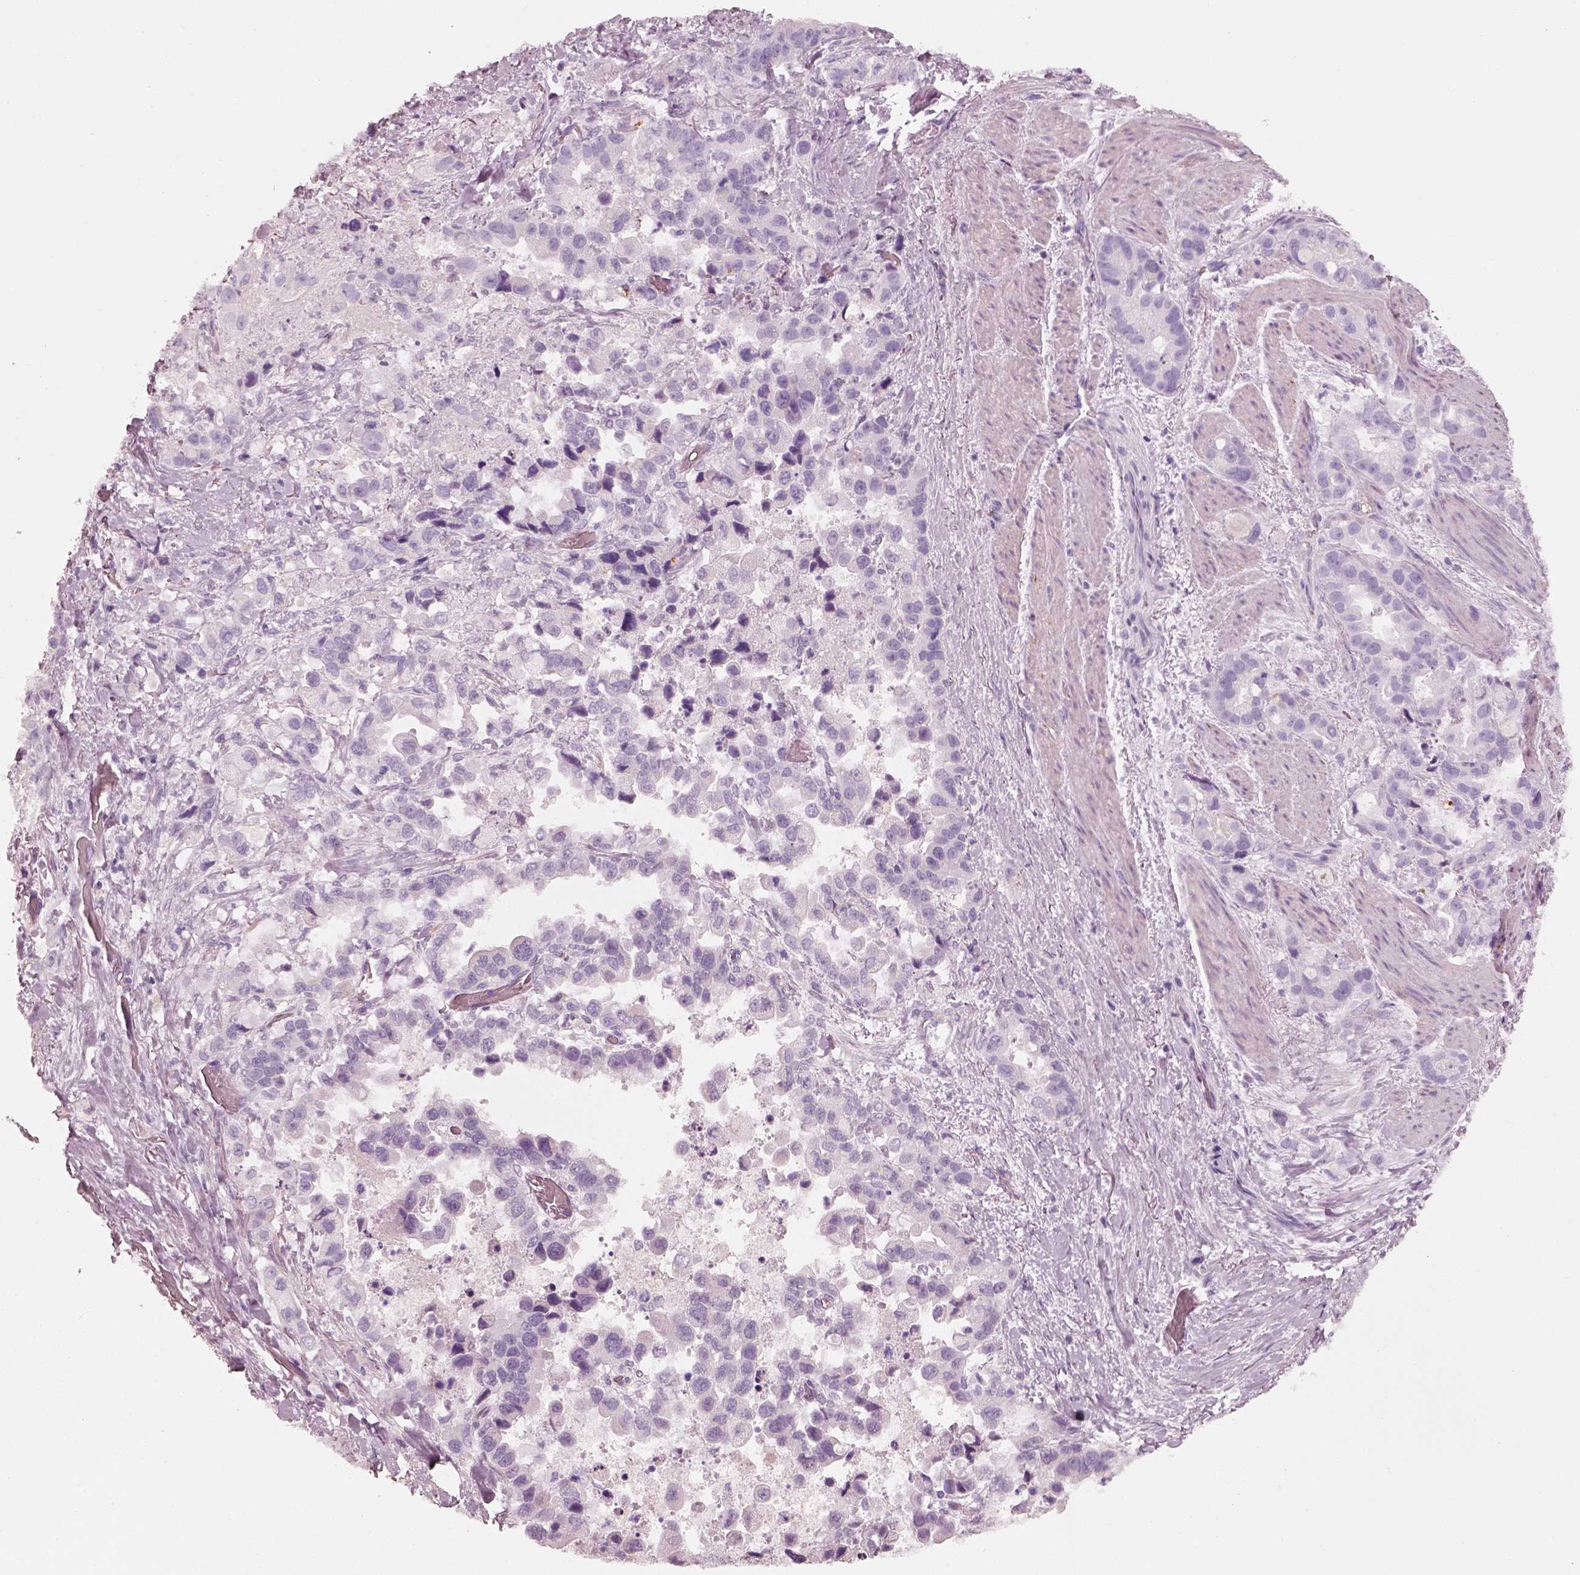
{"staining": {"intensity": "negative", "quantity": "none", "location": "none"}, "tissue": "stomach cancer", "cell_type": "Tumor cells", "image_type": "cancer", "snomed": [{"axis": "morphology", "description": "Adenocarcinoma, NOS"}, {"axis": "topography", "description": "Stomach"}], "caption": "The IHC histopathology image has no significant positivity in tumor cells of stomach cancer tissue.", "gene": "RS1", "patient": {"sex": "male", "age": 59}}